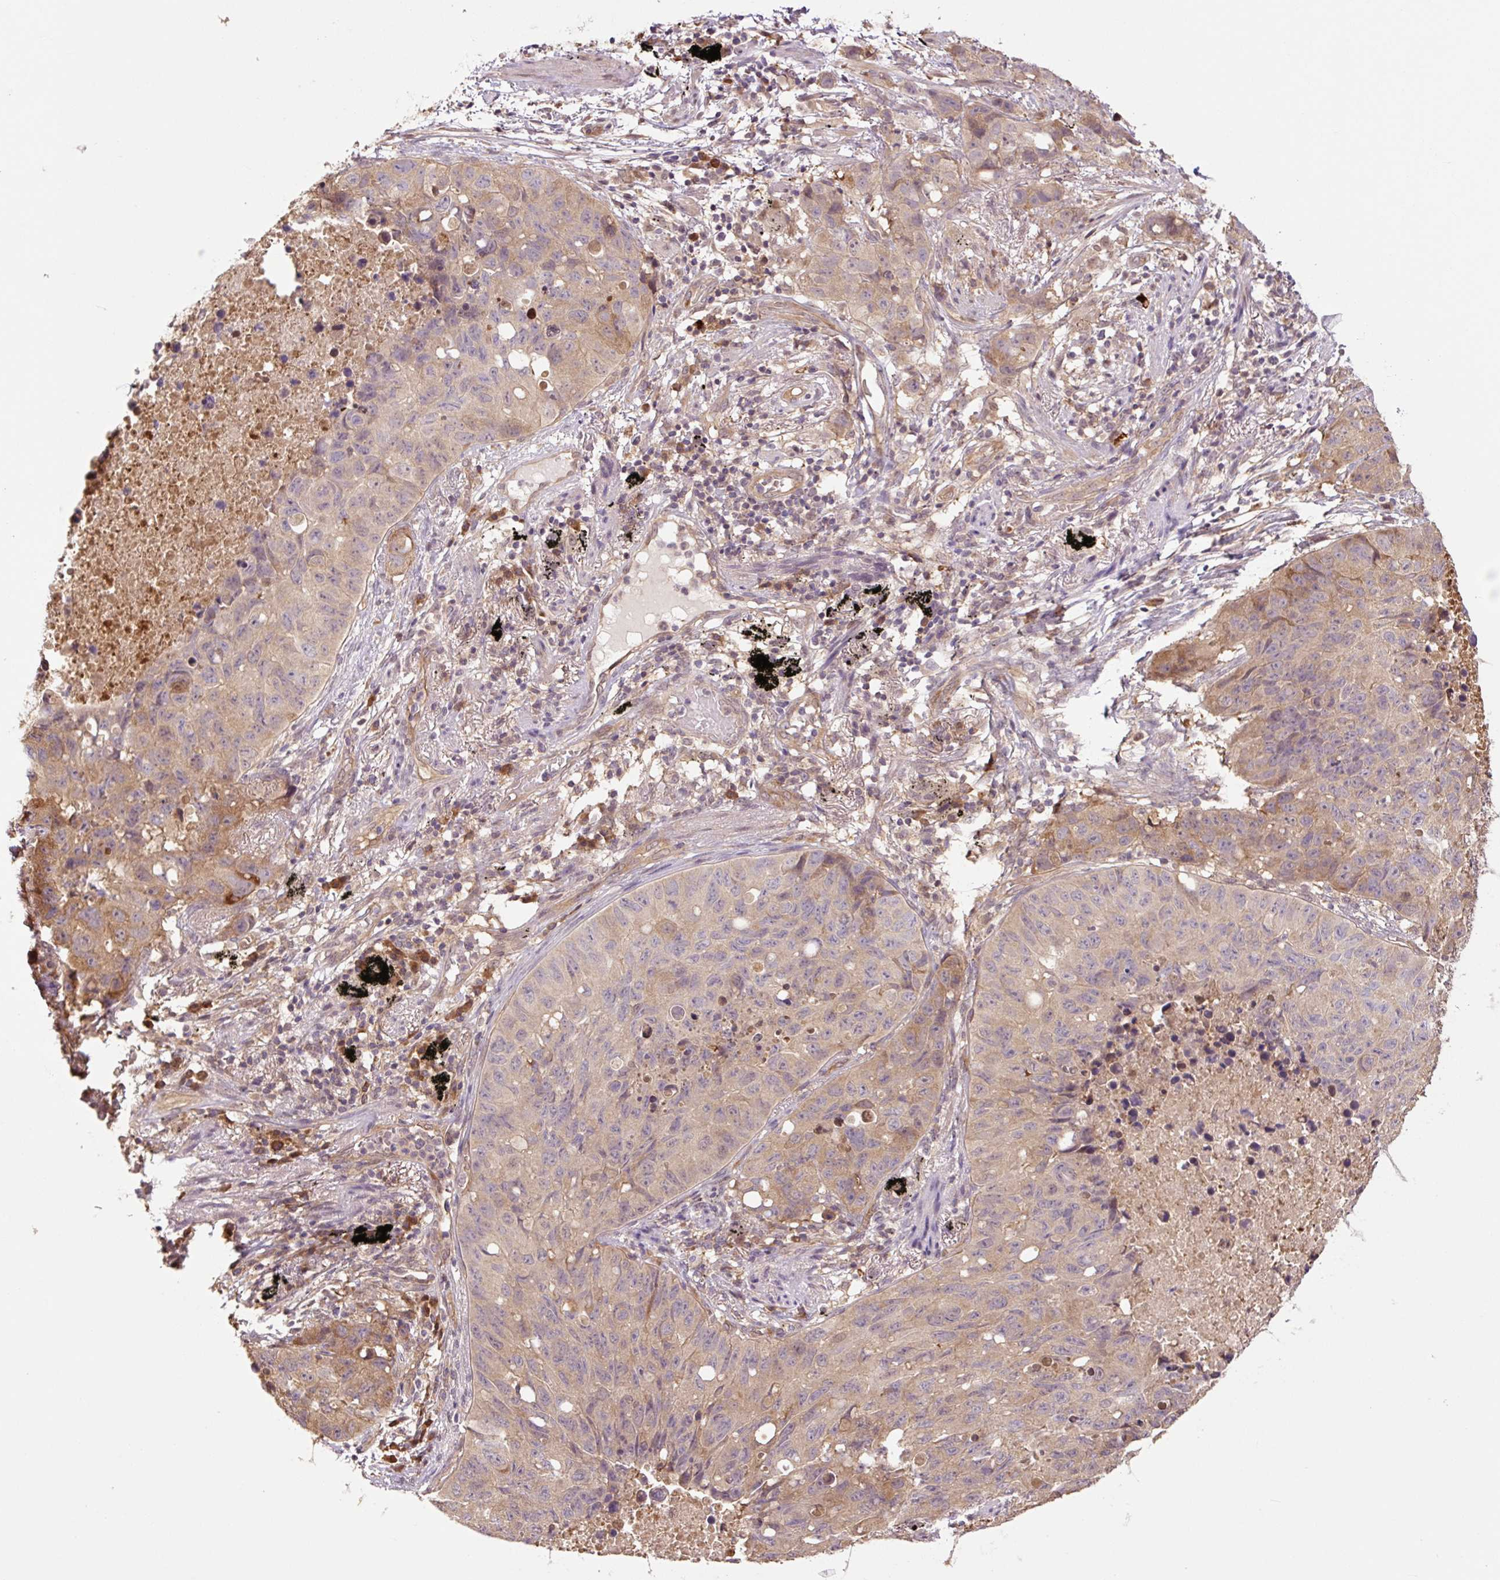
{"staining": {"intensity": "moderate", "quantity": "25%-75%", "location": "cytoplasmic/membranous"}, "tissue": "lung cancer", "cell_type": "Tumor cells", "image_type": "cancer", "snomed": [{"axis": "morphology", "description": "Squamous cell carcinoma, NOS"}, {"axis": "topography", "description": "Lung"}], "caption": "Brown immunohistochemical staining in human lung squamous cell carcinoma exhibits moderate cytoplasmic/membranous expression in about 25%-75% of tumor cells. (Brightfield microscopy of DAB IHC at high magnification).", "gene": "TPT1", "patient": {"sex": "male", "age": 60}}